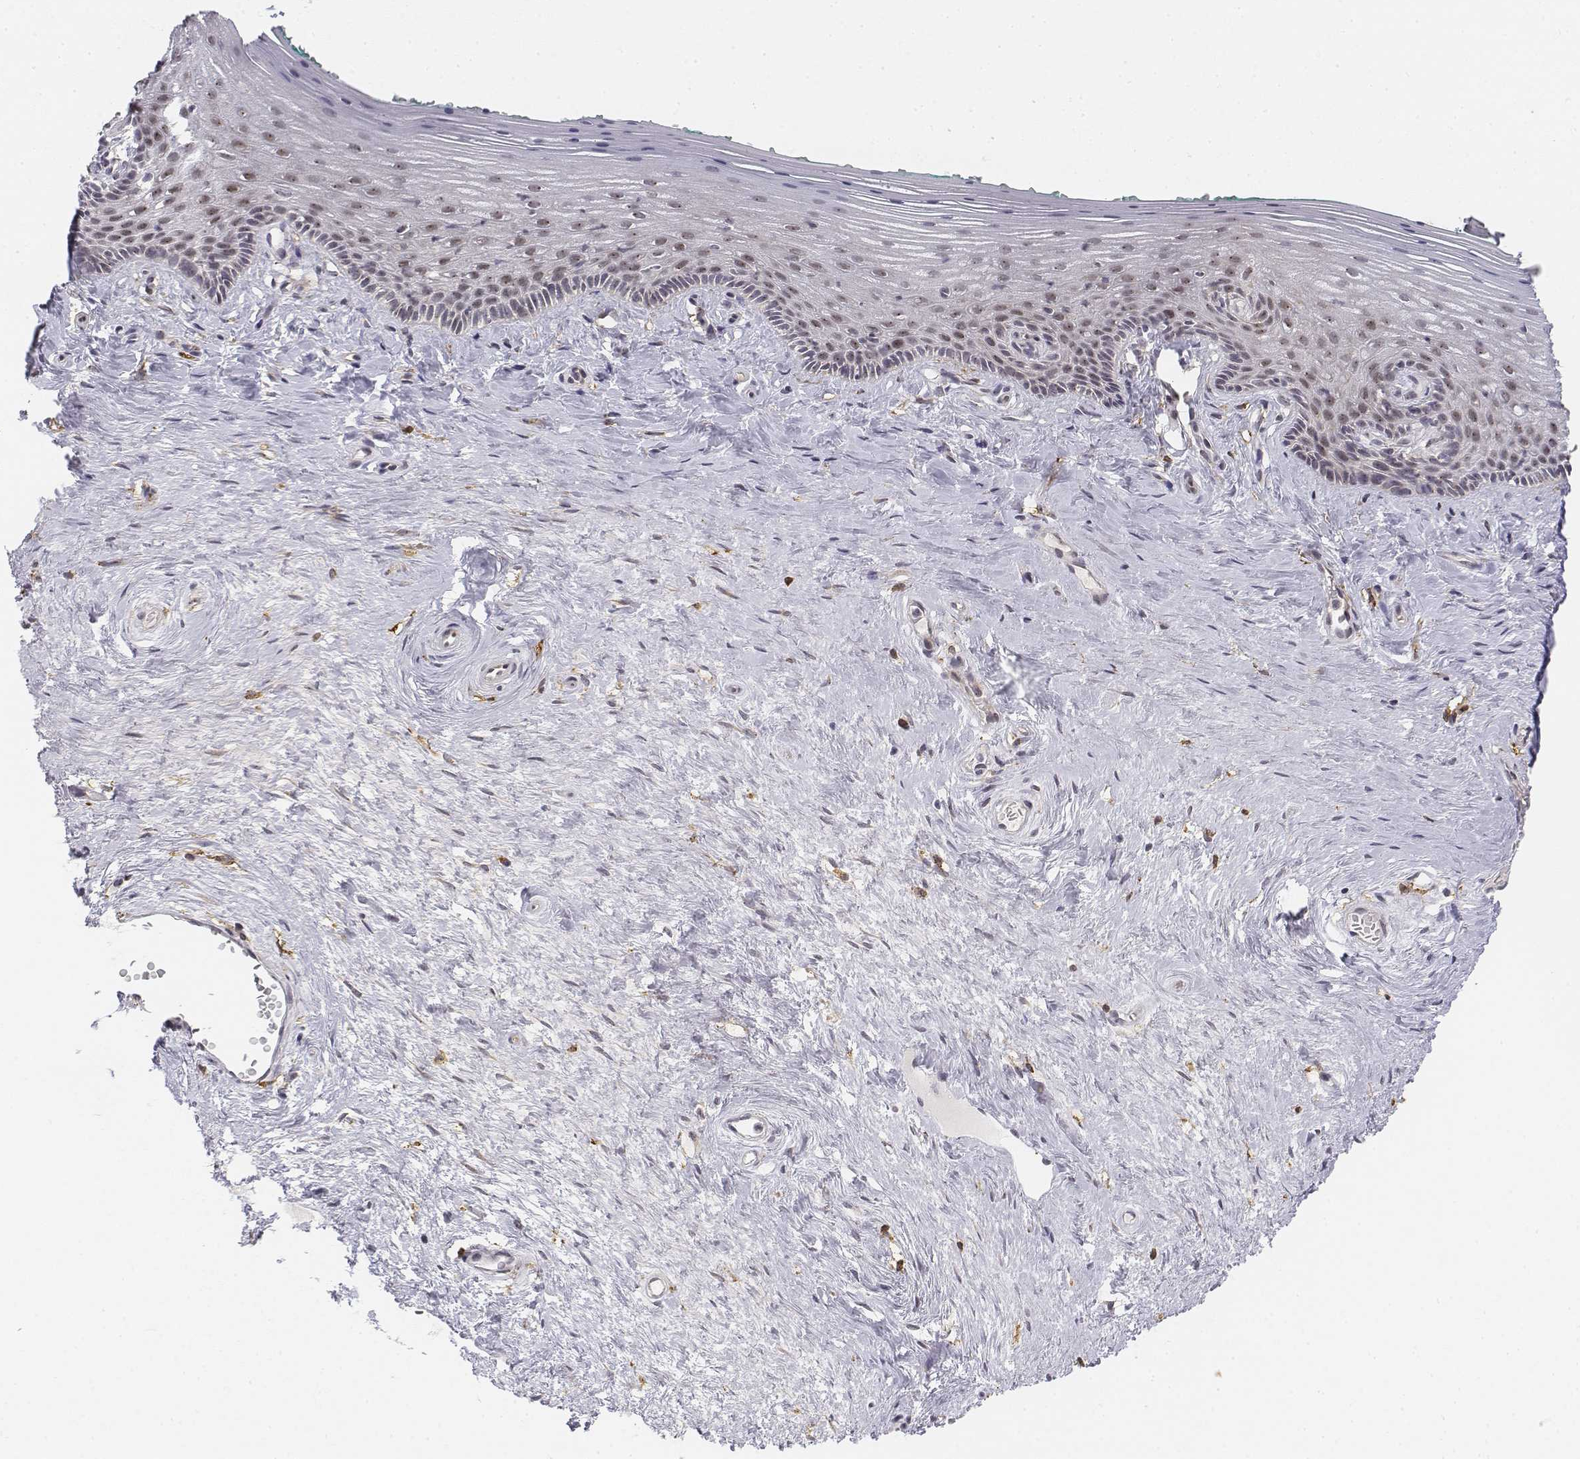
{"staining": {"intensity": "negative", "quantity": "none", "location": "none"}, "tissue": "vagina", "cell_type": "Squamous epithelial cells", "image_type": "normal", "snomed": [{"axis": "morphology", "description": "Normal tissue, NOS"}, {"axis": "topography", "description": "Vagina"}], "caption": "IHC photomicrograph of benign human vagina stained for a protein (brown), which displays no staining in squamous epithelial cells.", "gene": "CD14", "patient": {"sex": "female", "age": 45}}